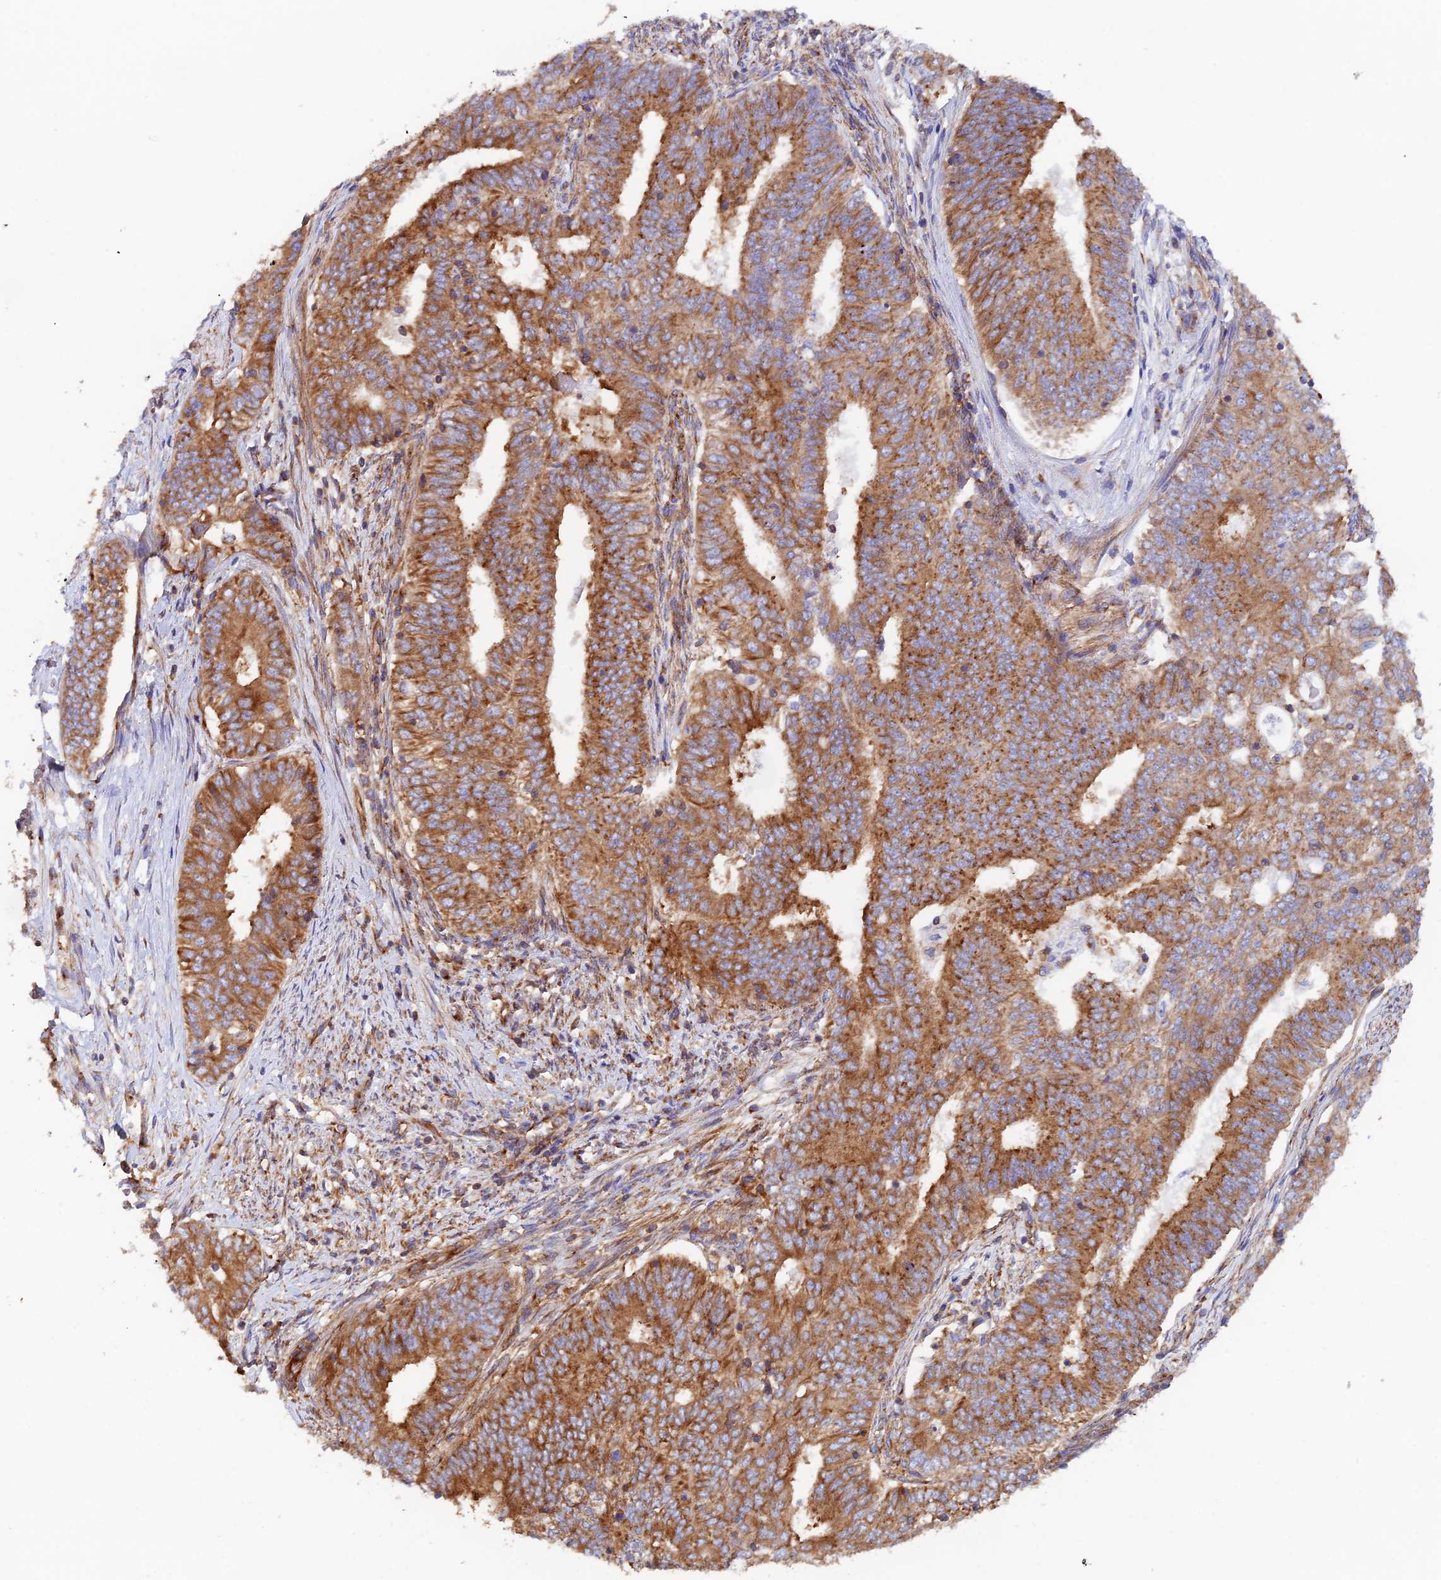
{"staining": {"intensity": "strong", "quantity": ">75%", "location": "cytoplasmic/membranous"}, "tissue": "endometrial cancer", "cell_type": "Tumor cells", "image_type": "cancer", "snomed": [{"axis": "morphology", "description": "Adenocarcinoma, NOS"}, {"axis": "topography", "description": "Endometrium"}], "caption": "This photomicrograph reveals immunohistochemistry staining of adenocarcinoma (endometrial), with high strong cytoplasmic/membranous staining in approximately >75% of tumor cells.", "gene": "DCTN2", "patient": {"sex": "female", "age": 62}}